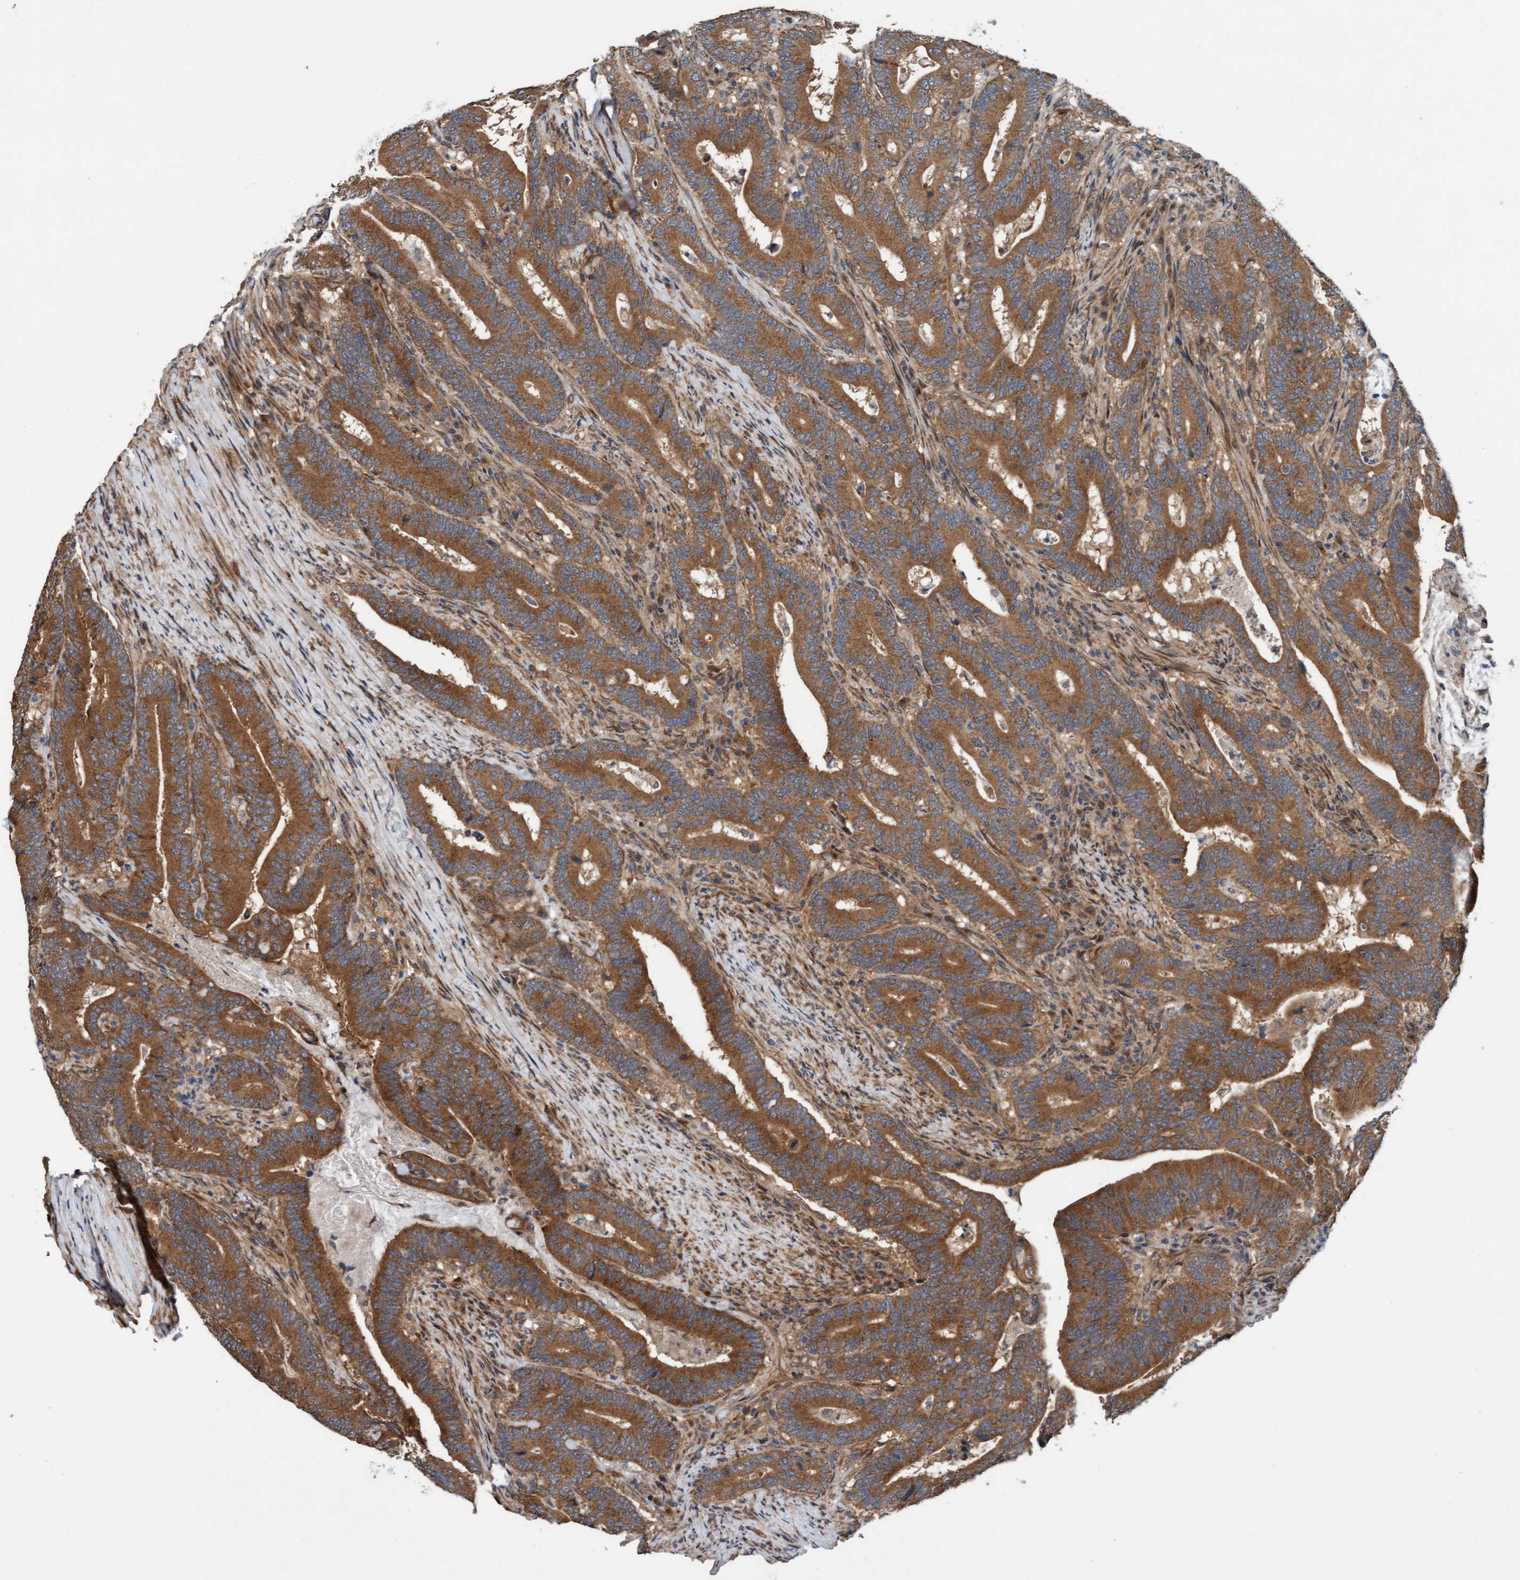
{"staining": {"intensity": "strong", "quantity": ">75%", "location": "cytoplasmic/membranous"}, "tissue": "colorectal cancer", "cell_type": "Tumor cells", "image_type": "cancer", "snomed": [{"axis": "morphology", "description": "Adenocarcinoma, NOS"}, {"axis": "topography", "description": "Colon"}], "caption": "Immunohistochemistry (IHC) (DAB) staining of human colorectal cancer displays strong cytoplasmic/membranous protein positivity in approximately >75% of tumor cells.", "gene": "MLXIP", "patient": {"sex": "female", "age": 66}}